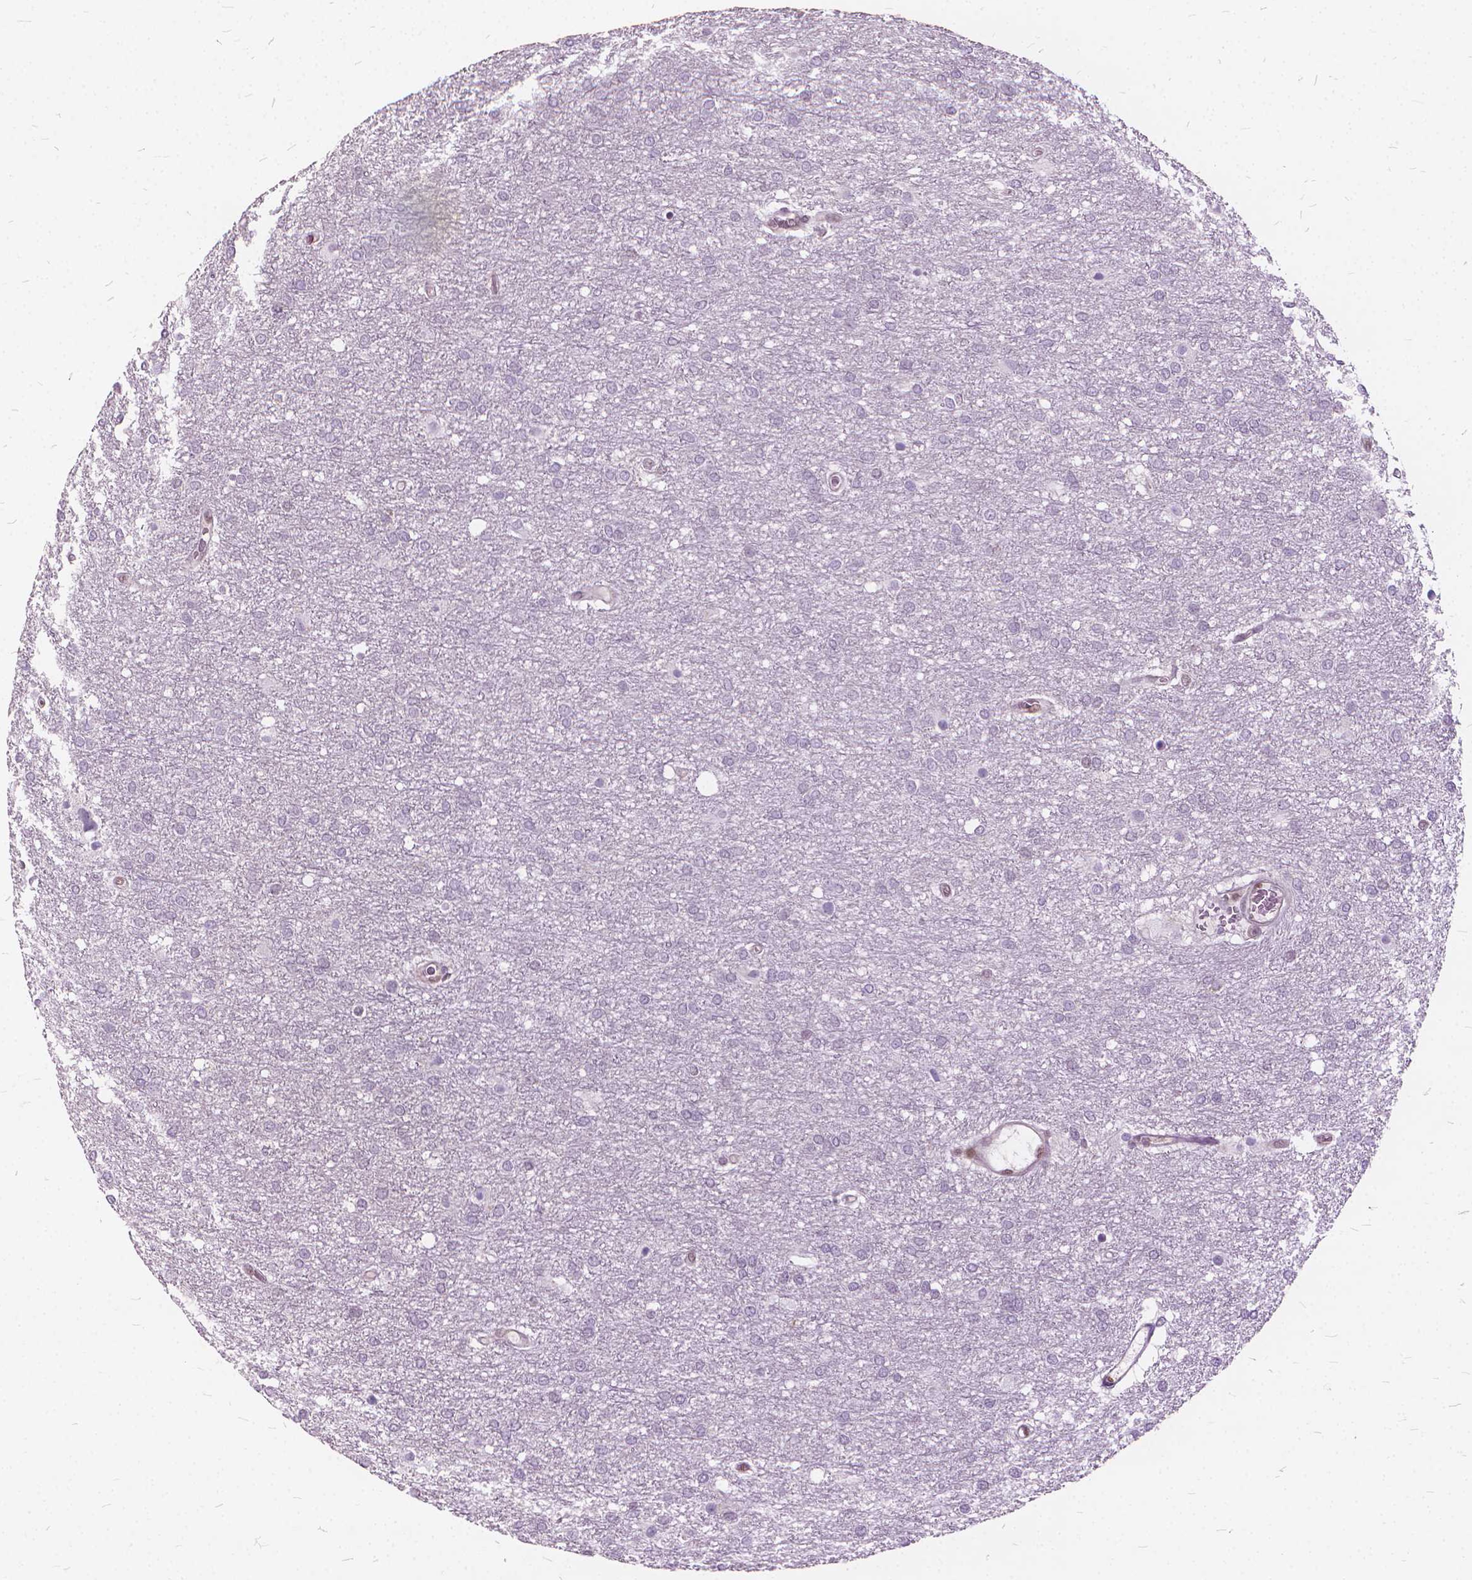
{"staining": {"intensity": "negative", "quantity": "none", "location": "none"}, "tissue": "glioma", "cell_type": "Tumor cells", "image_type": "cancer", "snomed": [{"axis": "morphology", "description": "Glioma, malignant, High grade"}, {"axis": "topography", "description": "Brain"}], "caption": "Immunohistochemistry (IHC) of human glioma displays no staining in tumor cells.", "gene": "STAT5B", "patient": {"sex": "female", "age": 61}}